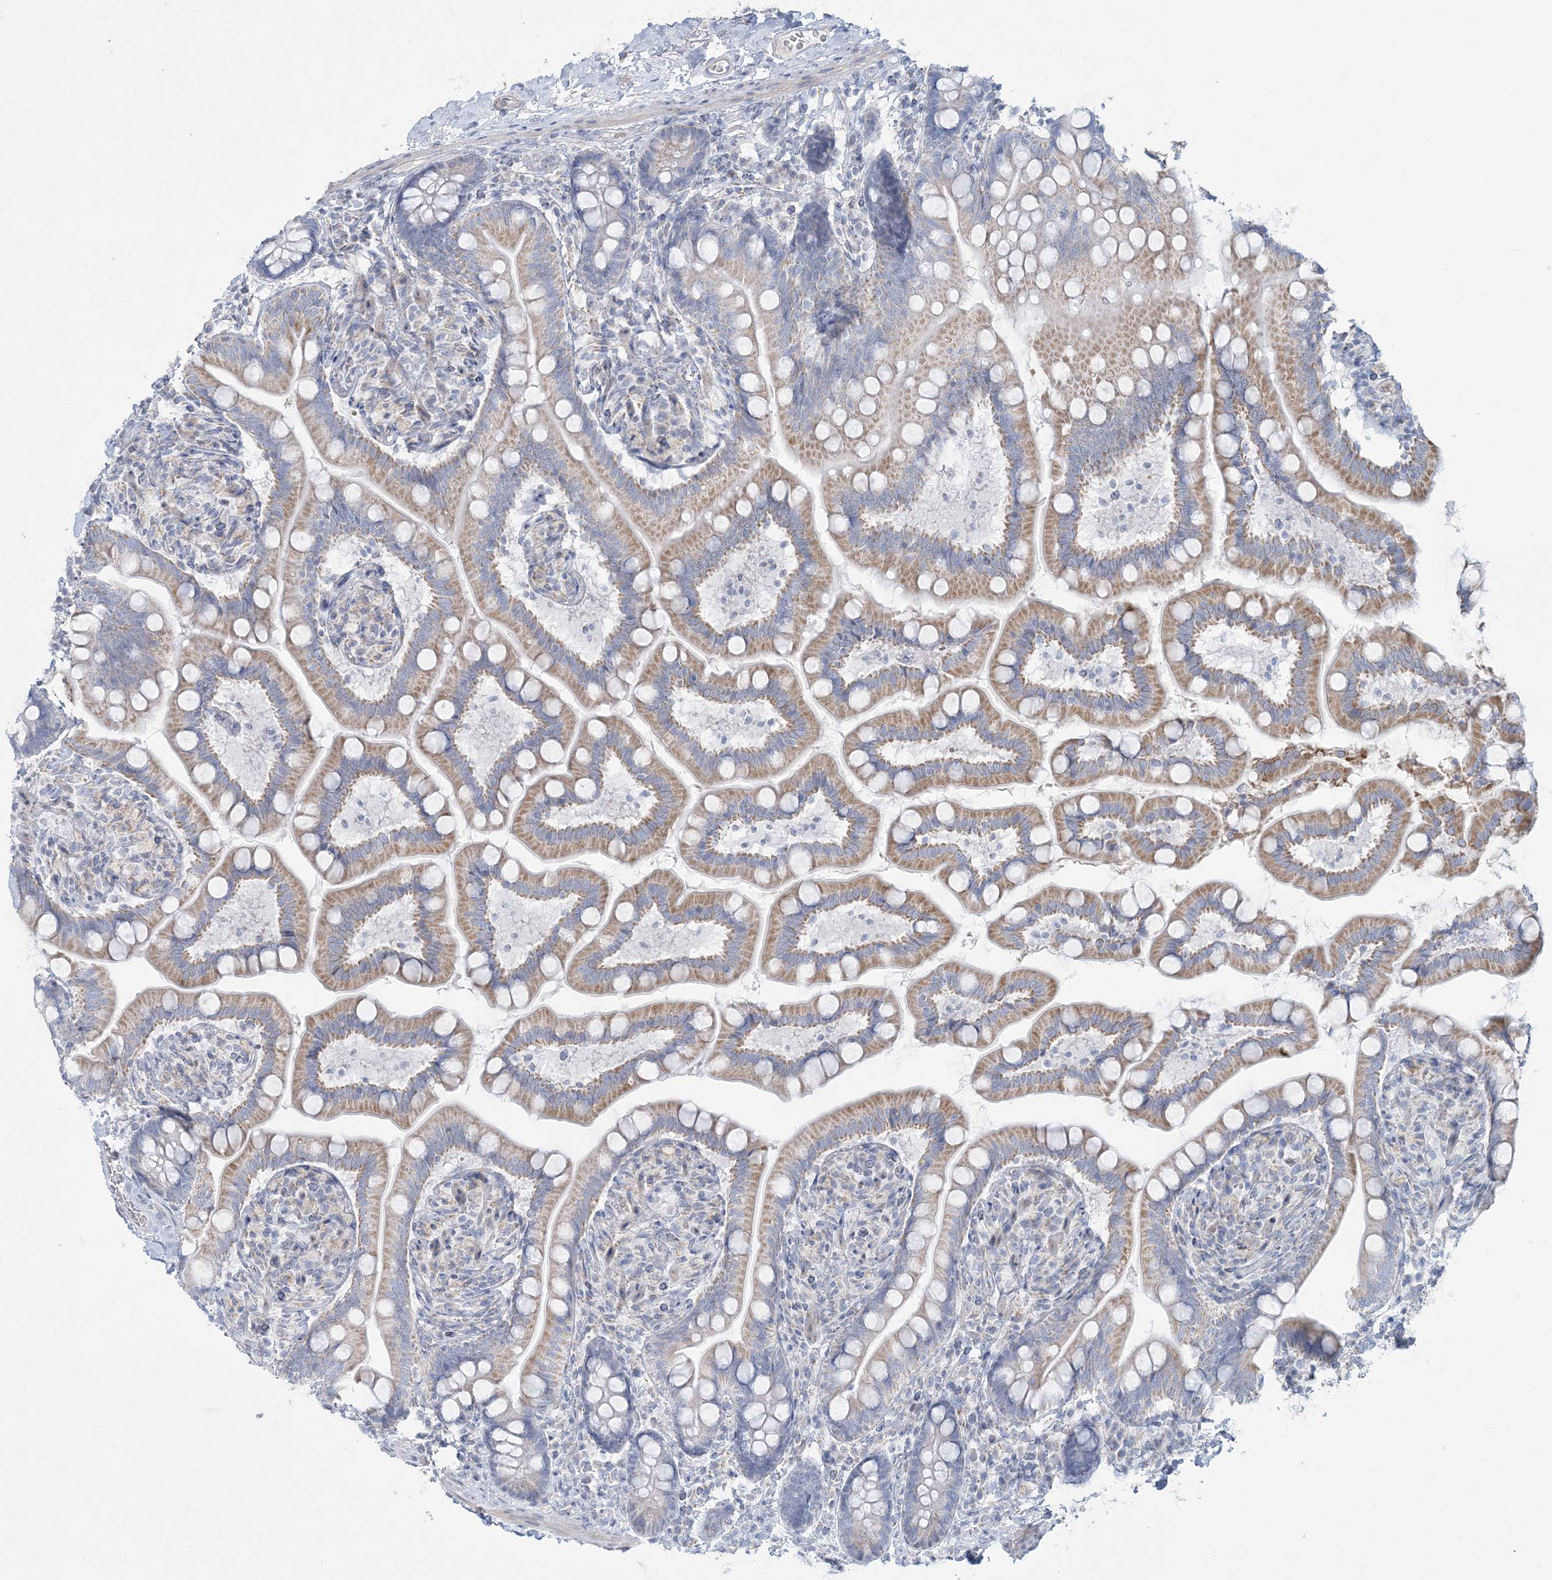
{"staining": {"intensity": "moderate", "quantity": "25%-75%", "location": "cytoplasmic/membranous"}, "tissue": "small intestine", "cell_type": "Glandular cells", "image_type": "normal", "snomed": [{"axis": "morphology", "description": "Normal tissue, NOS"}, {"axis": "topography", "description": "Small intestine"}], "caption": "A brown stain shows moderate cytoplasmic/membranous expression of a protein in glandular cells of unremarkable small intestine. The staining was performed using DAB, with brown indicating positive protein expression. Nuclei are stained blue with hematoxylin.", "gene": "TBC1D7", "patient": {"sex": "female", "age": 64}}